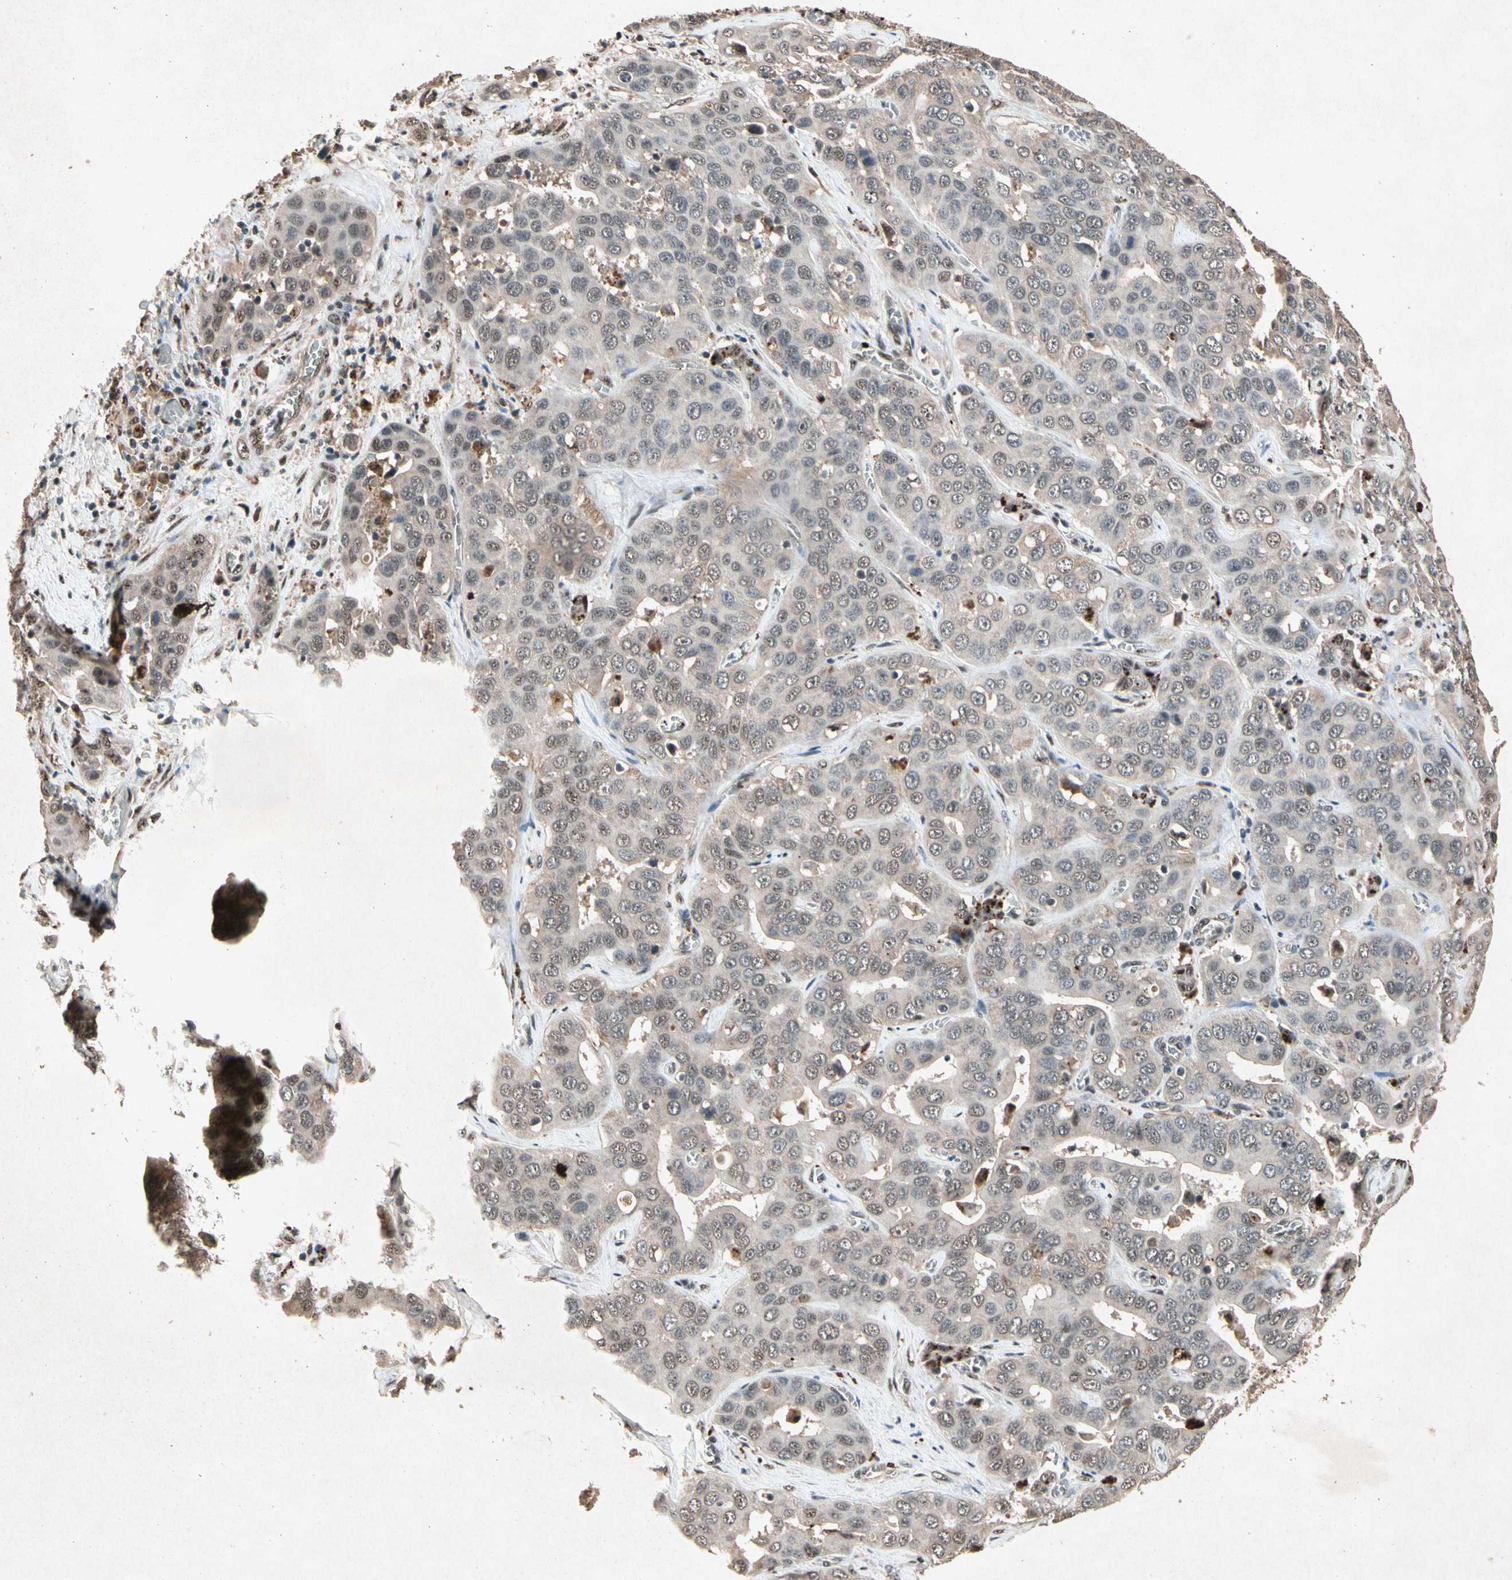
{"staining": {"intensity": "weak", "quantity": "25%-75%", "location": "cytoplasmic/membranous,nuclear"}, "tissue": "liver cancer", "cell_type": "Tumor cells", "image_type": "cancer", "snomed": [{"axis": "morphology", "description": "Cholangiocarcinoma"}, {"axis": "topography", "description": "Liver"}], "caption": "Immunohistochemistry (DAB (3,3'-diaminobenzidine)) staining of liver cancer displays weak cytoplasmic/membranous and nuclear protein staining in about 25%-75% of tumor cells.", "gene": "PML", "patient": {"sex": "female", "age": 52}}